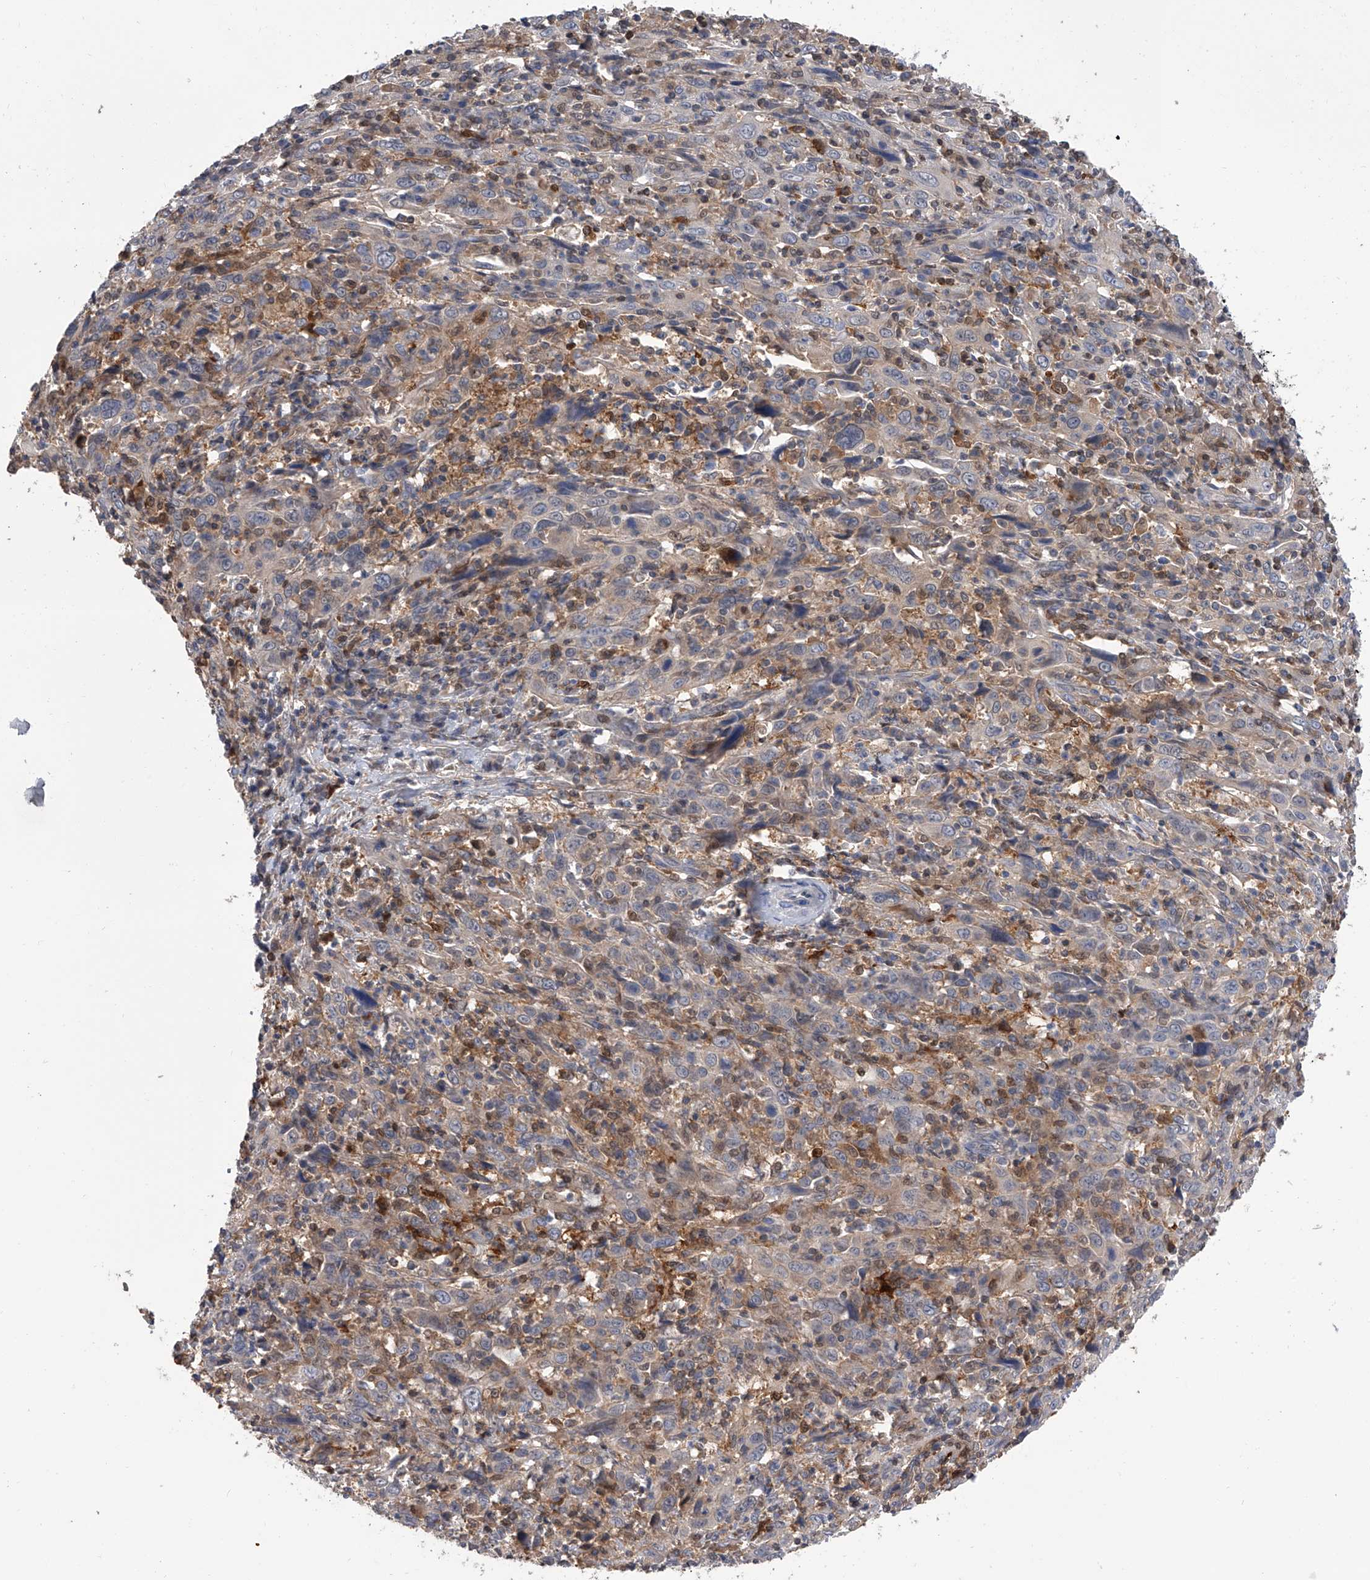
{"staining": {"intensity": "weak", "quantity": "<25%", "location": "cytoplasmic/membranous"}, "tissue": "cervical cancer", "cell_type": "Tumor cells", "image_type": "cancer", "snomed": [{"axis": "morphology", "description": "Squamous cell carcinoma, NOS"}, {"axis": "topography", "description": "Cervix"}], "caption": "Immunohistochemistry (IHC) histopathology image of cervical cancer (squamous cell carcinoma) stained for a protein (brown), which reveals no staining in tumor cells.", "gene": "SERPINB9", "patient": {"sex": "female", "age": 46}}